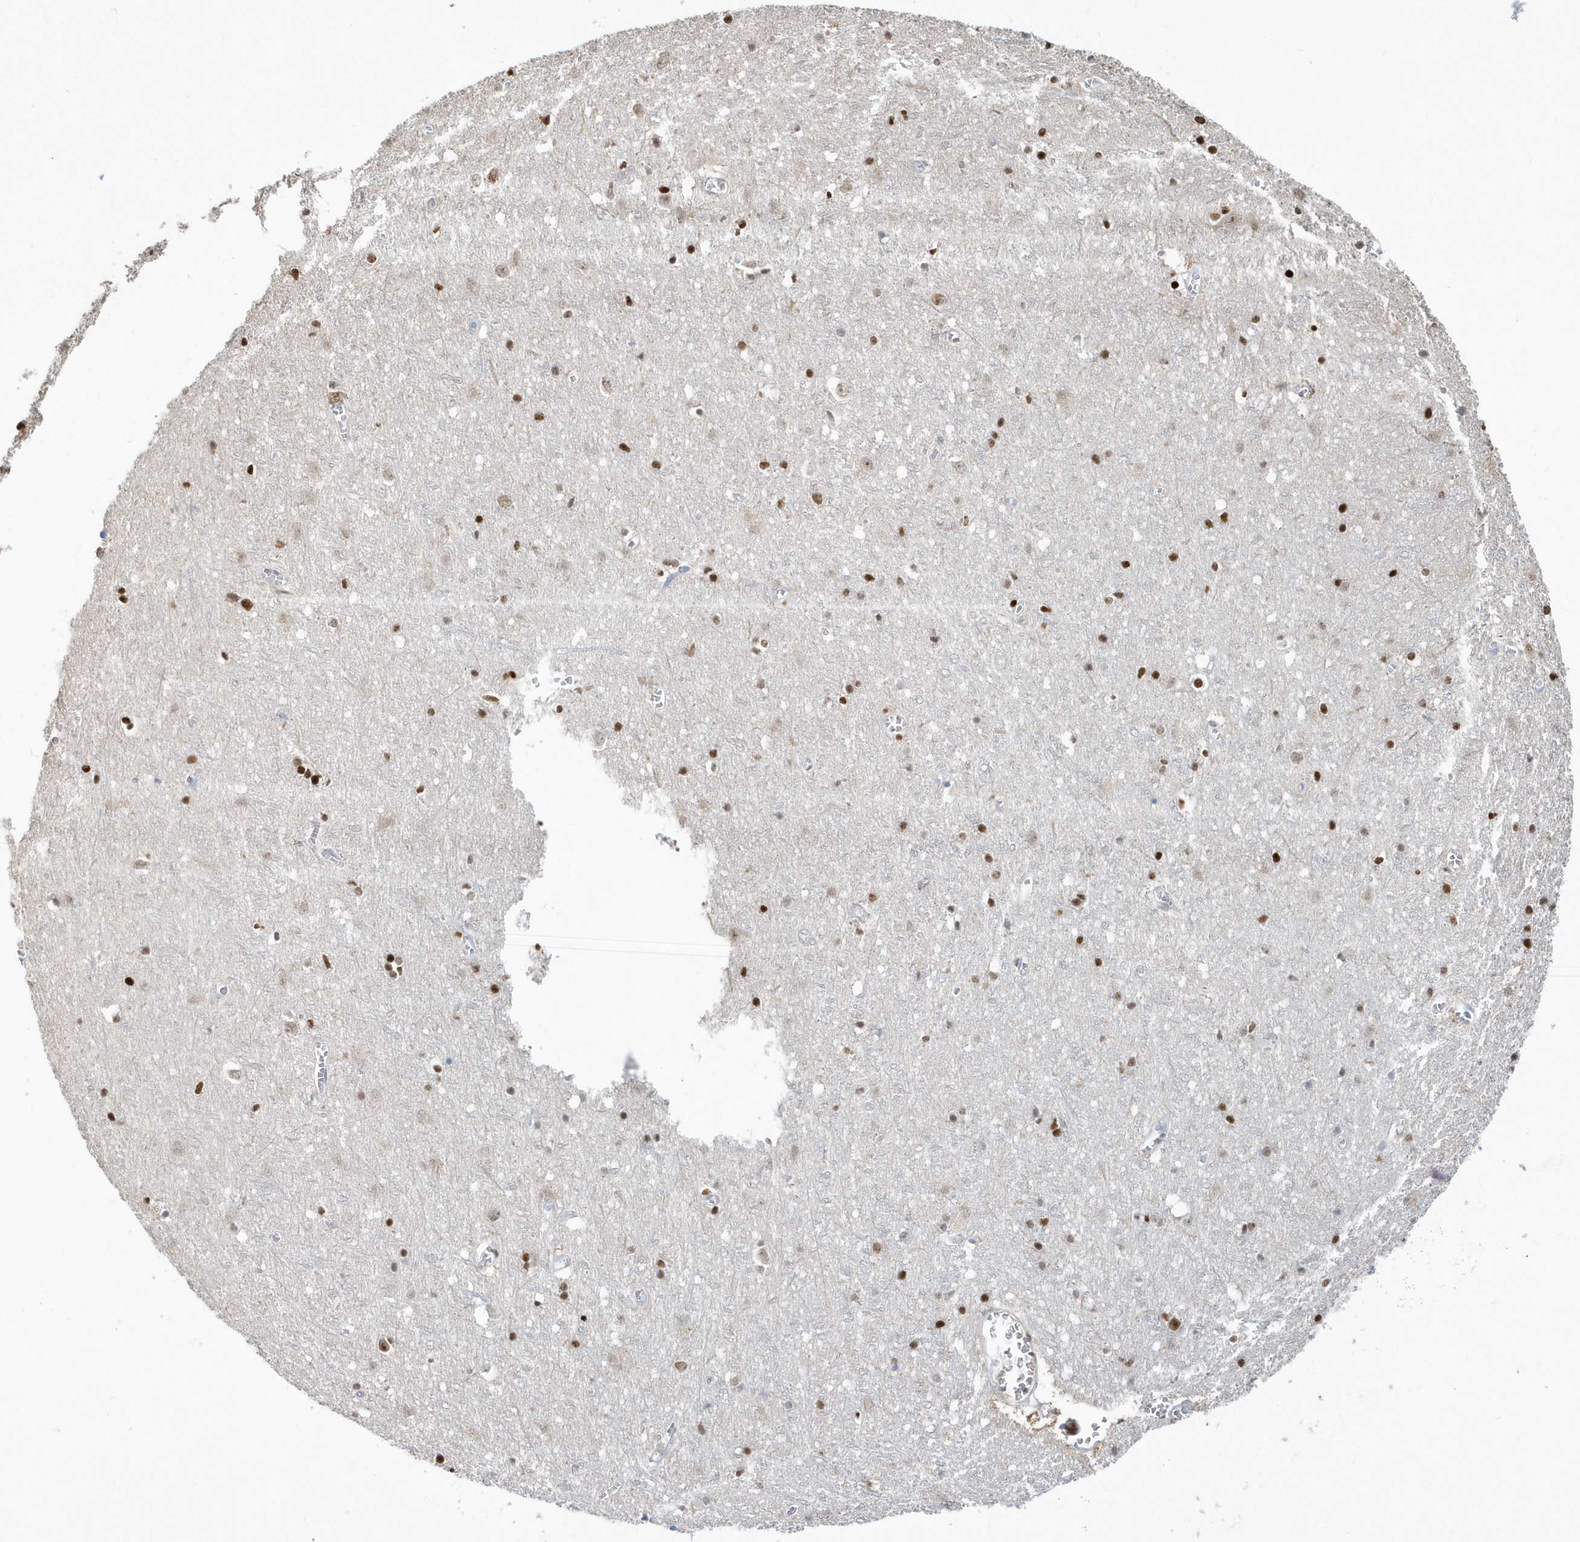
{"staining": {"intensity": "negative", "quantity": "none", "location": "none"}, "tissue": "cerebral cortex", "cell_type": "Endothelial cells", "image_type": "normal", "snomed": [{"axis": "morphology", "description": "Normal tissue, NOS"}, {"axis": "topography", "description": "Cerebral cortex"}], "caption": "Normal cerebral cortex was stained to show a protein in brown. There is no significant staining in endothelial cells.", "gene": "MACROH2A2", "patient": {"sex": "female", "age": 64}}